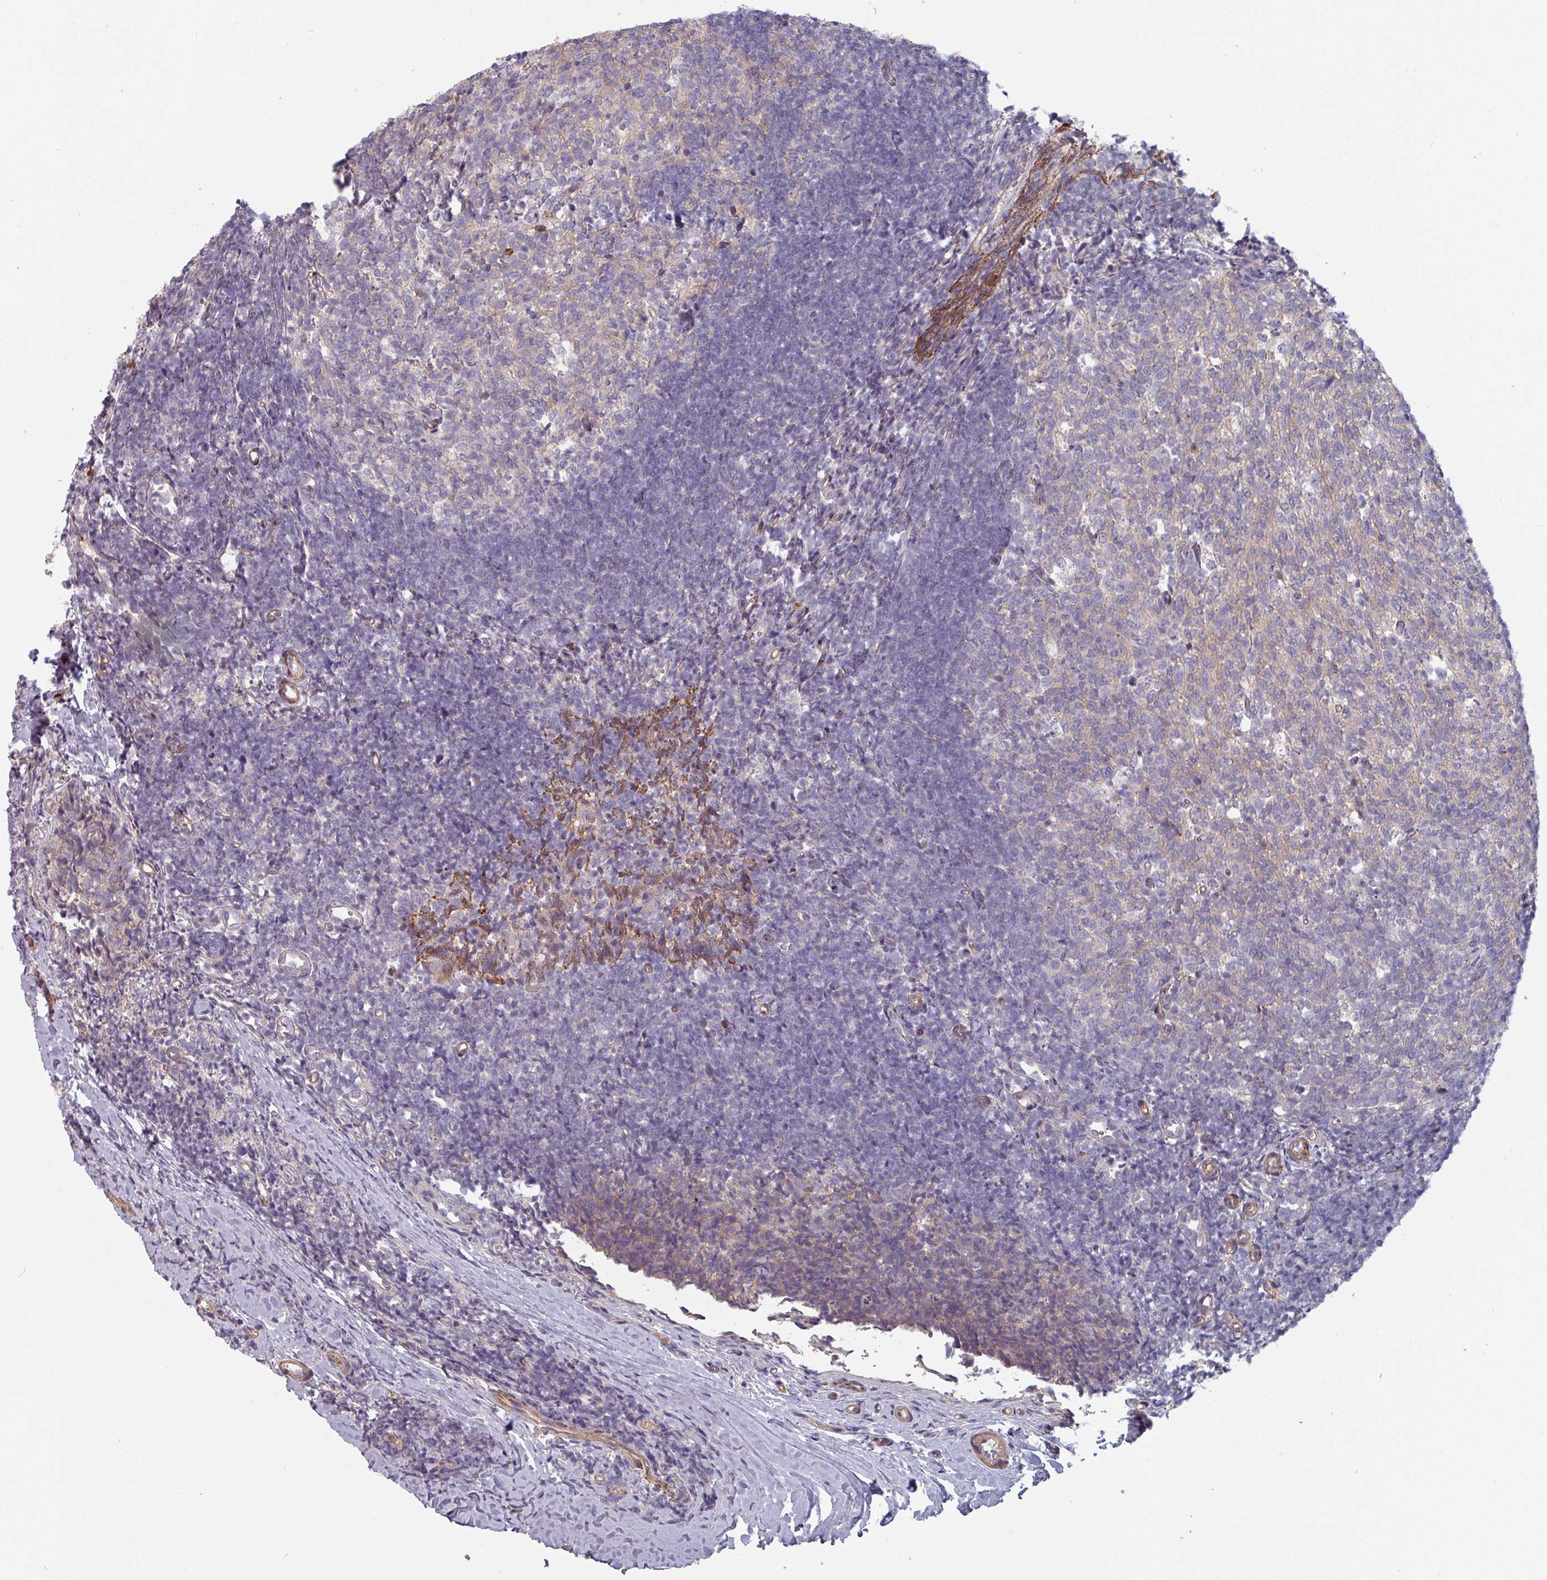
{"staining": {"intensity": "weak", "quantity": "25%-75%", "location": "cytoplasmic/membranous"}, "tissue": "tonsil", "cell_type": "Germinal center cells", "image_type": "normal", "snomed": [{"axis": "morphology", "description": "Normal tissue, NOS"}, {"axis": "topography", "description": "Tonsil"}], "caption": "Weak cytoplasmic/membranous expression for a protein is identified in about 25%-75% of germinal center cells of benign tonsil using IHC.", "gene": "C4BPB", "patient": {"sex": "female", "age": 10}}